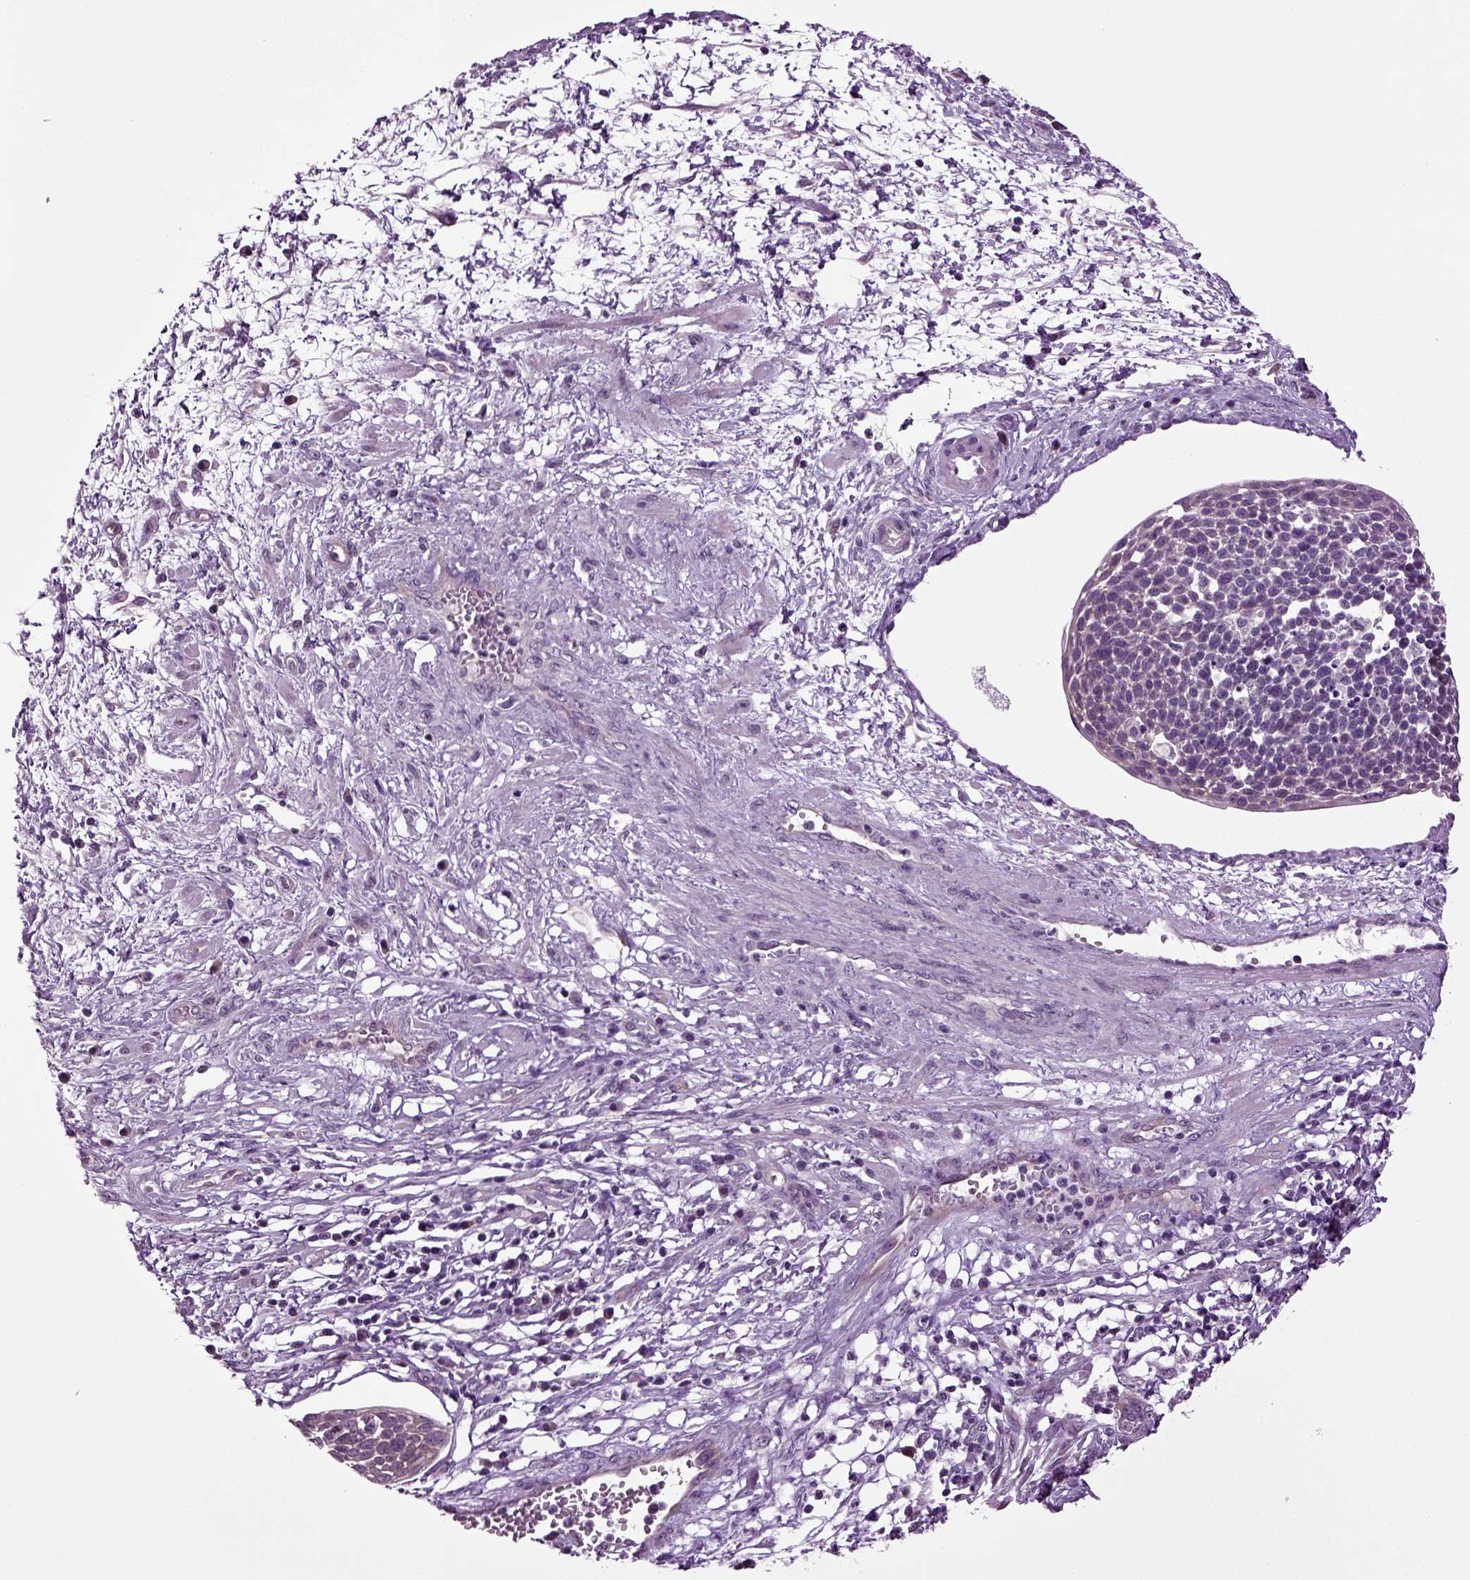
{"staining": {"intensity": "negative", "quantity": "none", "location": "none"}, "tissue": "cervical cancer", "cell_type": "Tumor cells", "image_type": "cancer", "snomed": [{"axis": "morphology", "description": "Squamous cell carcinoma, NOS"}, {"axis": "topography", "description": "Cervix"}], "caption": "Immunohistochemistry photomicrograph of neoplastic tissue: human cervical cancer (squamous cell carcinoma) stained with DAB shows no significant protein positivity in tumor cells.", "gene": "PLCH2", "patient": {"sex": "female", "age": 34}}